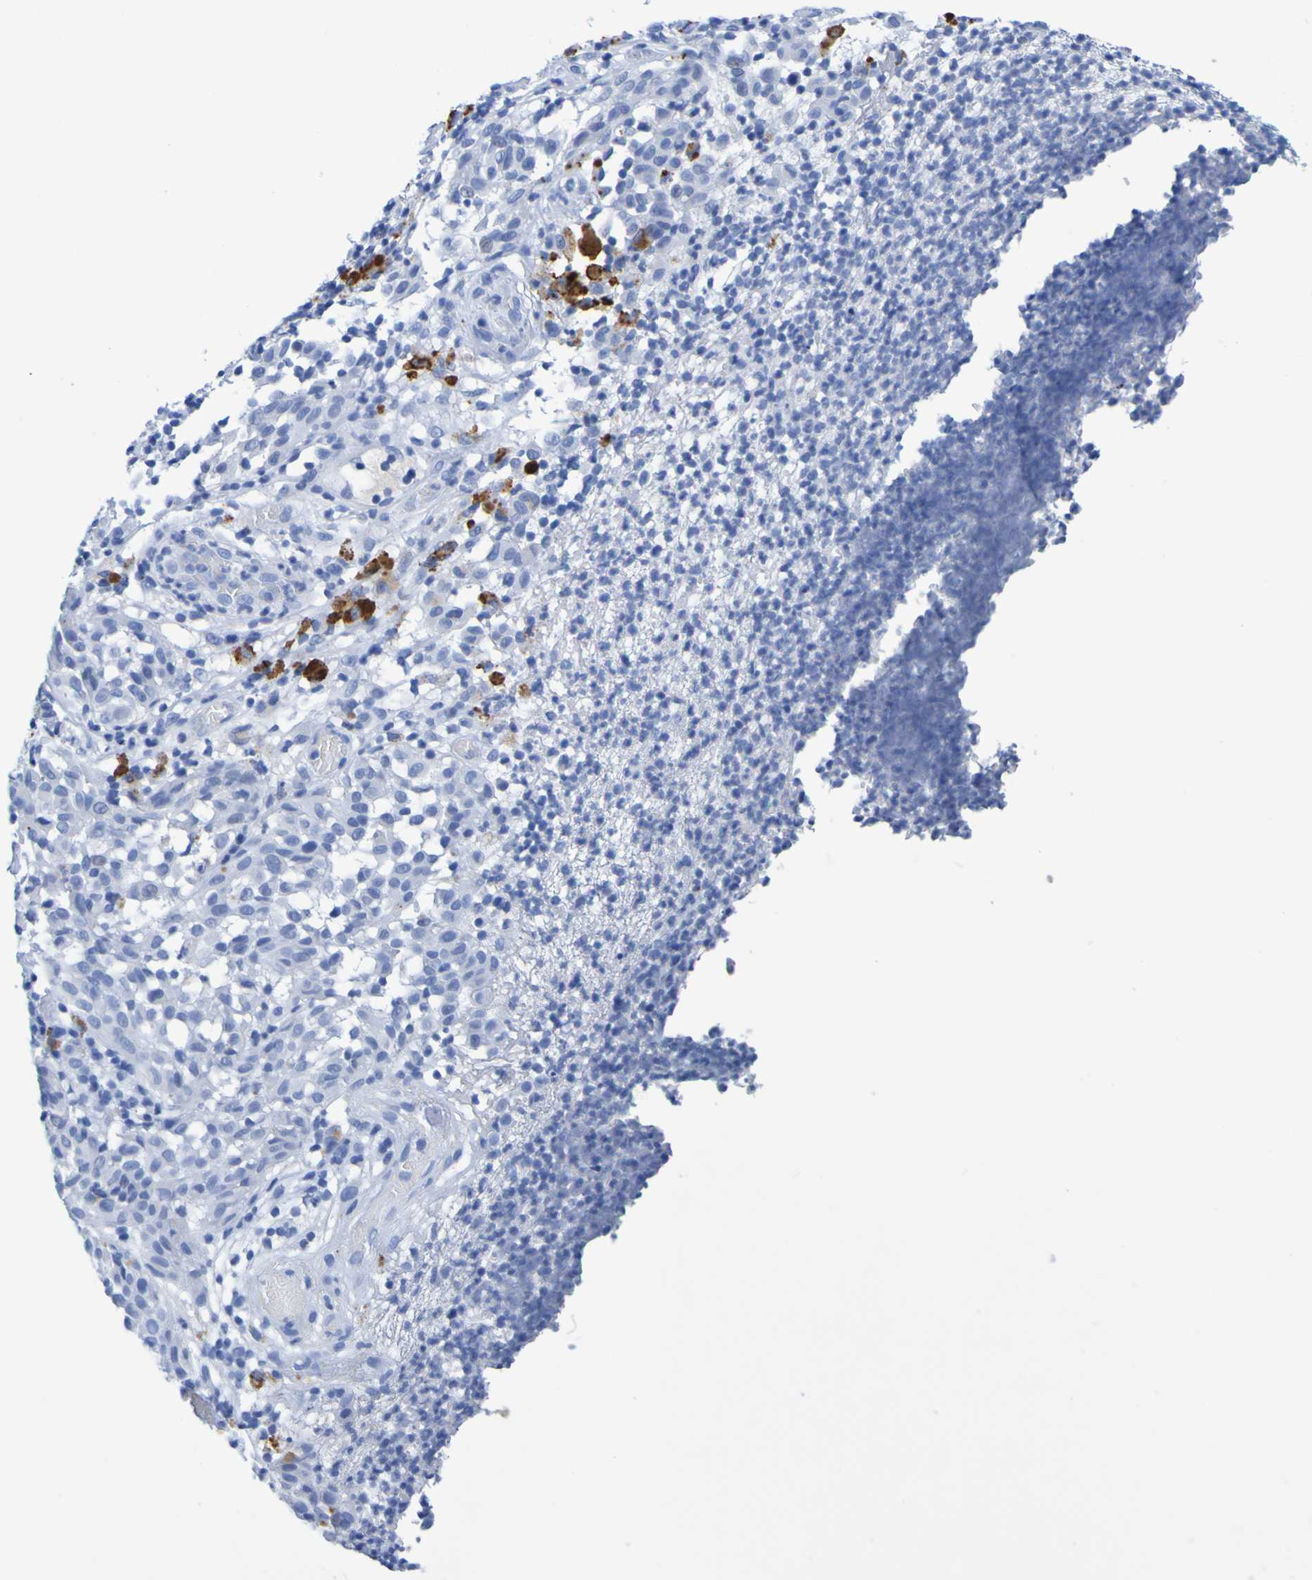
{"staining": {"intensity": "negative", "quantity": "none", "location": "none"}, "tissue": "melanoma", "cell_type": "Tumor cells", "image_type": "cancer", "snomed": [{"axis": "morphology", "description": "Malignant melanoma, NOS"}, {"axis": "topography", "description": "Skin"}], "caption": "This is an immunohistochemistry (IHC) image of human malignant melanoma. There is no staining in tumor cells.", "gene": "DPEP1", "patient": {"sex": "female", "age": 46}}